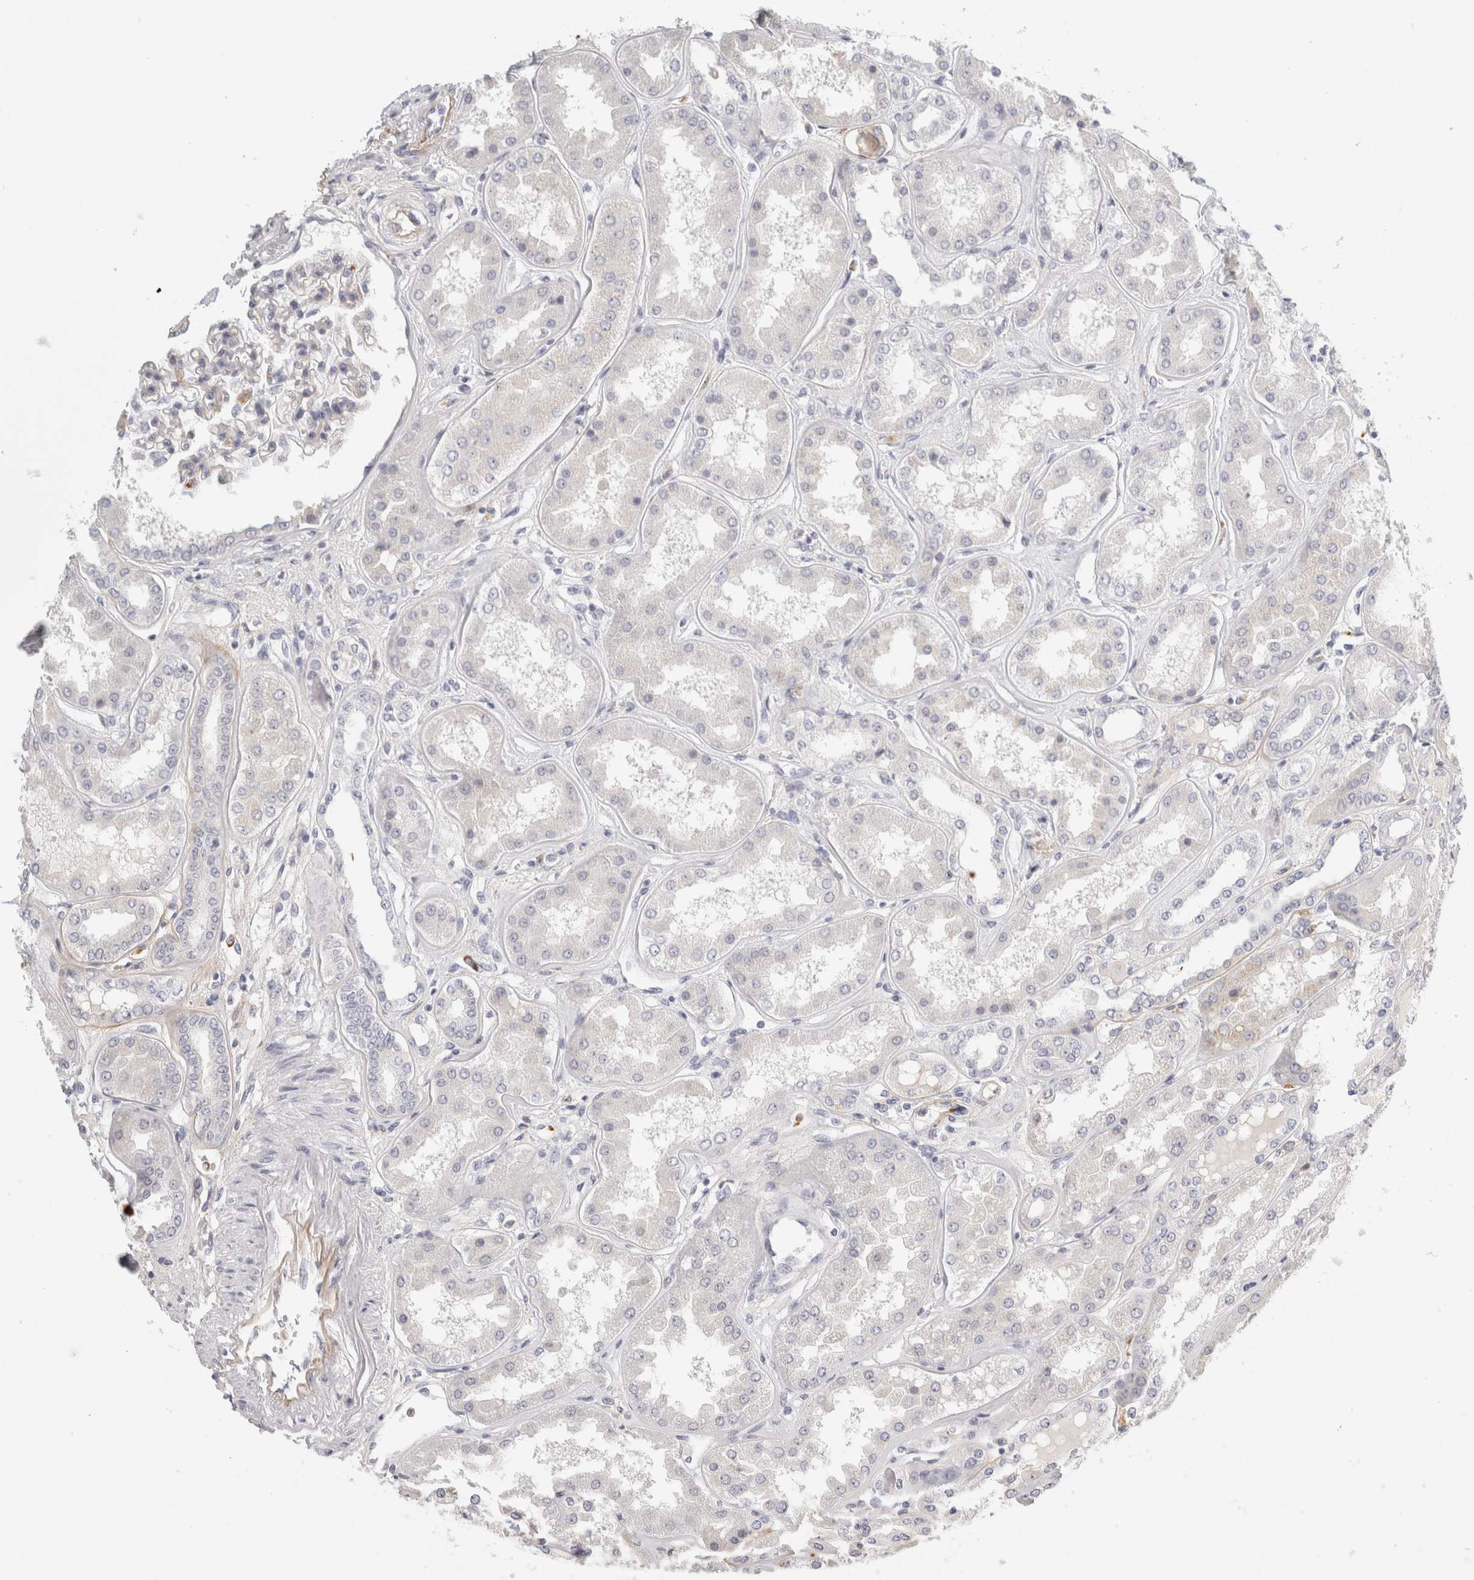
{"staining": {"intensity": "negative", "quantity": "none", "location": "none"}, "tissue": "kidney", "cell_type": "Cells in glomeruli", "image_type": "normal", "snomed": [{"axis": "morphology", "description": "Normal tissue, NOS"}, {"axis": "topography", "description": "Kidney"}], "caption": "An IHC photomicrograph of benign kidney is shown. There is no staining in cells in glomeruli of kidney.", "gene": "FGL2", "patient": {"sex": "female", "age": 56}}